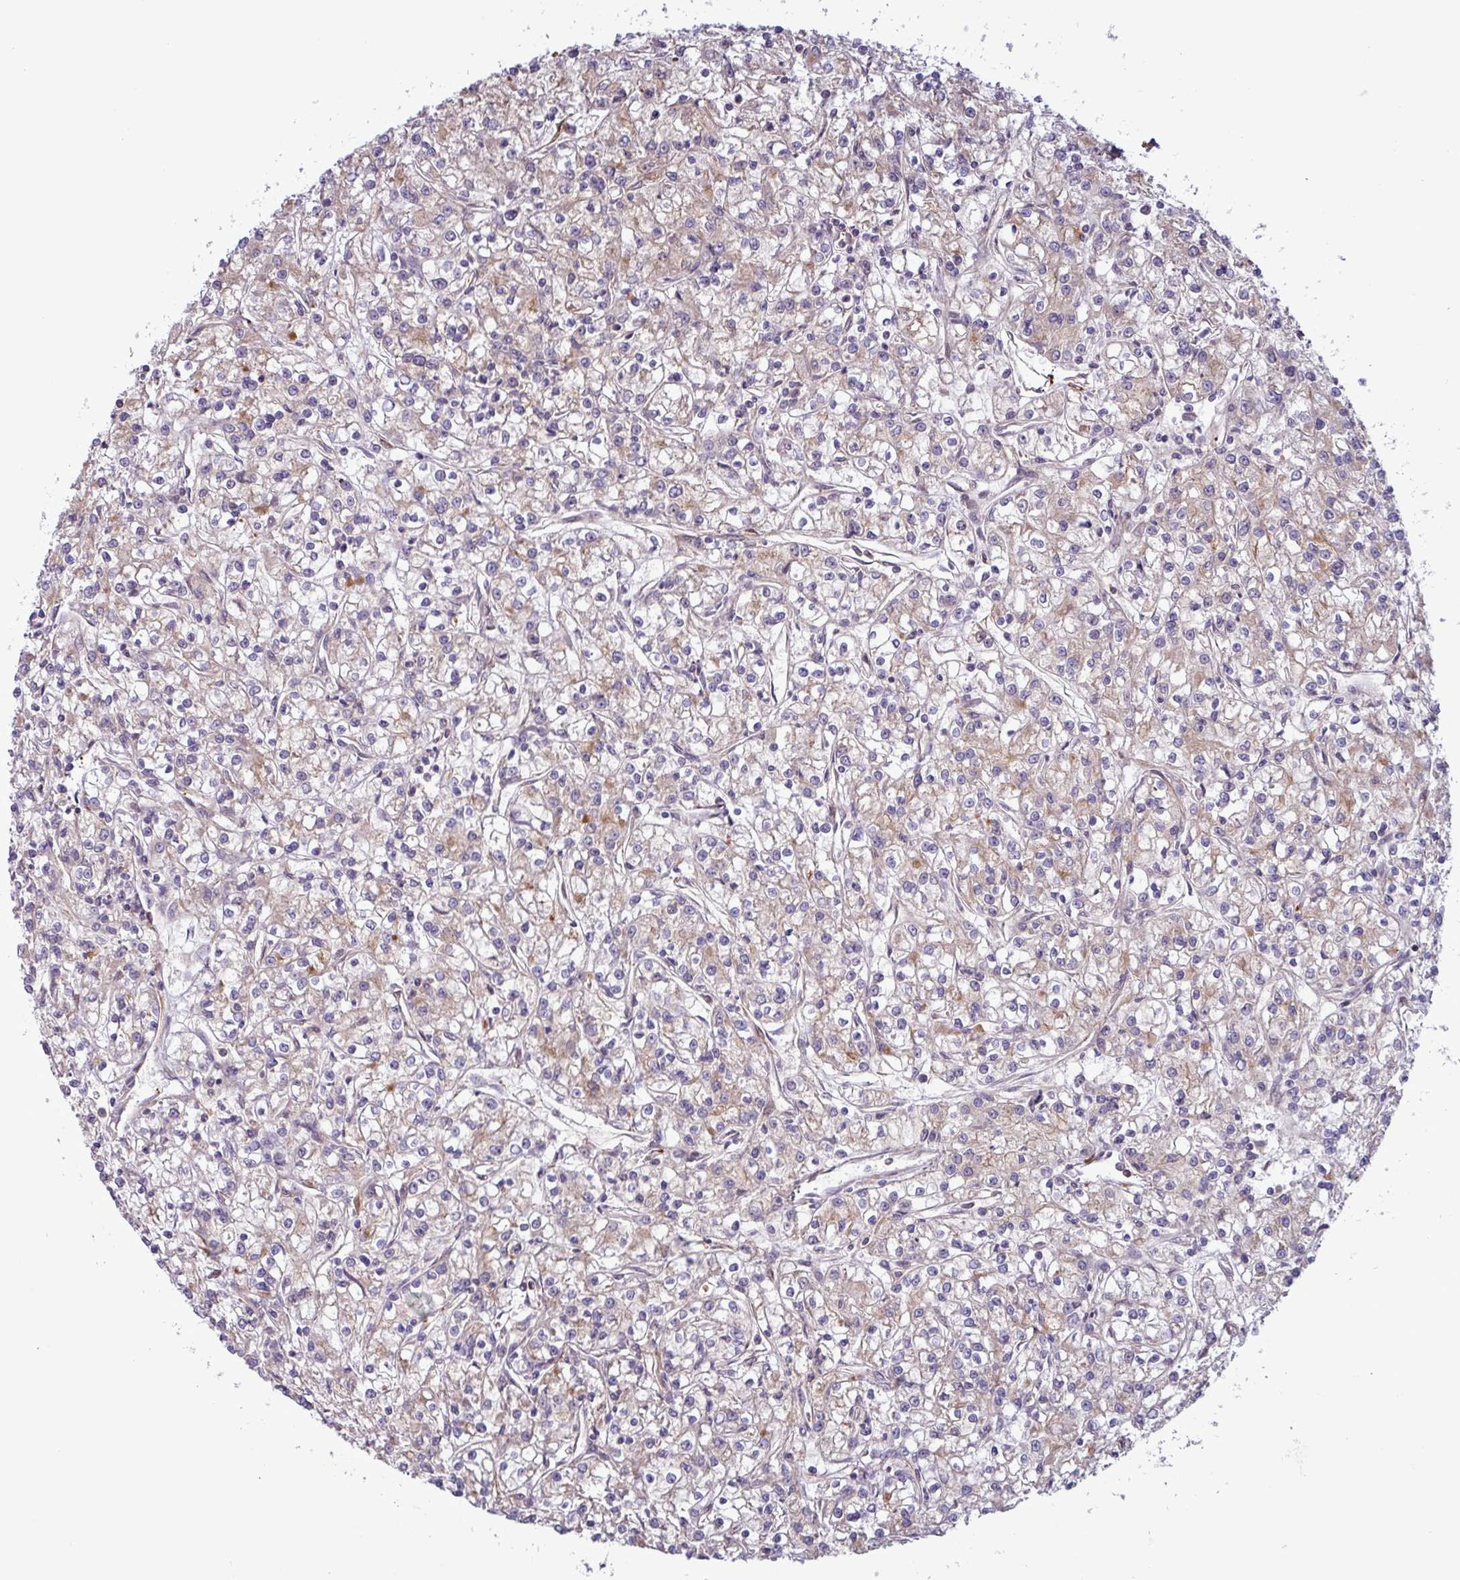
{"staining": {"intensity": "weak", "quantity": "<25%", "location": "cytoplasmic/membranous"}, "tissue": "renal cancer", "cell_type": "Tumor cells", "image_type": "cancer", "snomed": [{"axis": "morphology", "description": "Adenocarcinoma, NOS"}, {"axis": "topography", "description": "Kidney"}], "caption": "Immunohistochemistry (IHC) of human renal cancer reveals no expression in tumor cells. Brightfield microscopy of immunohistochemistry stained with DAB (brown) and hematoxylin (blue), captured at high magnification.", "gene": "PCED1A", "patient": {"sex": "female", "age": 59}}